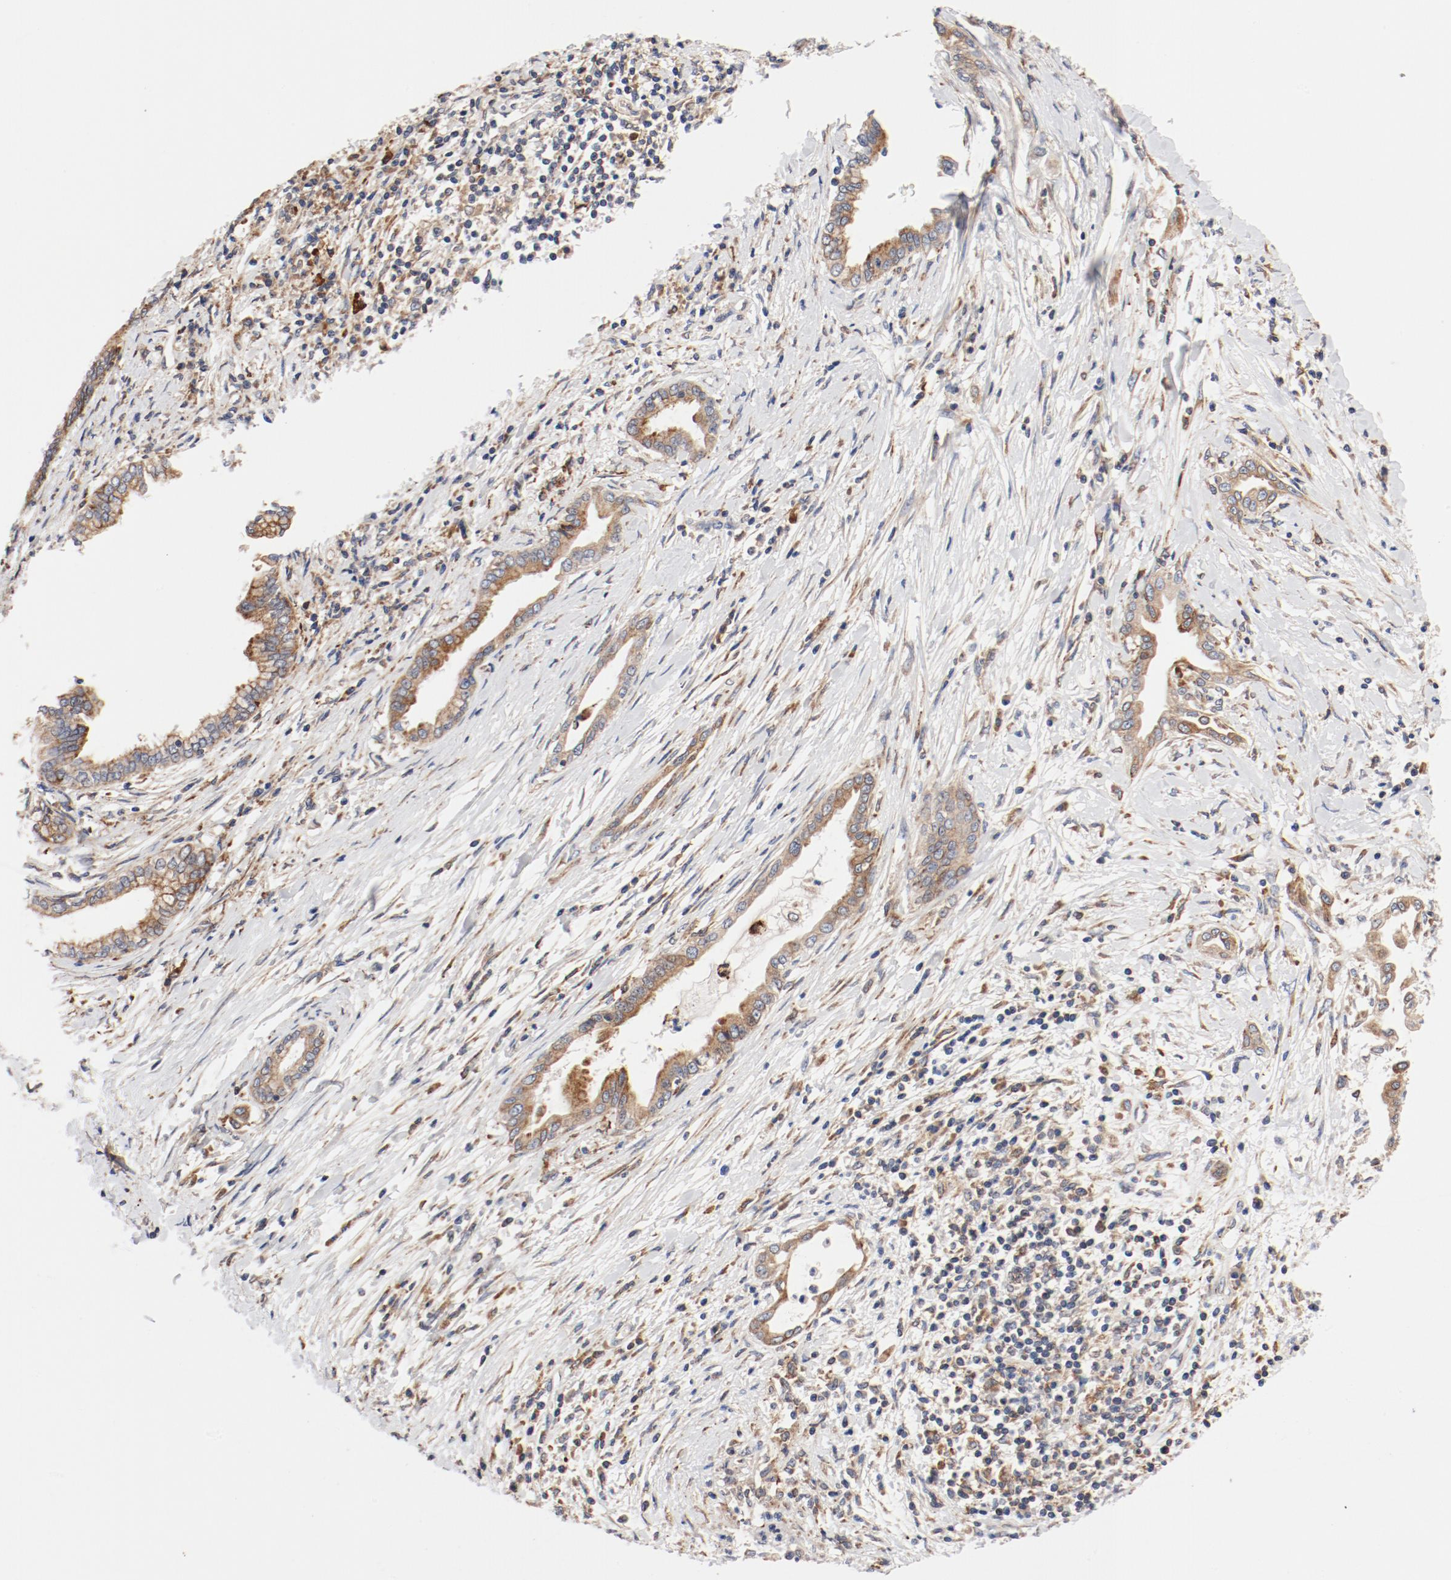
{"staining": {"intensity": "moderate", "quantity": ">75%", "location": "cytoplasmic/membranous"}, "tissue": "pancreatic cancer", "cell_type": "Tumor cells", "image_type": "cancer", "snomed": [{"axis": "morphology", "description": "Adenocarcinoma, NOS"}, {"axis": "topography", "description": "Pancreas"}], "caption": "Tumor cells exhibit medium levels of moderate cytoplasmic/membranous staining in approximately >75% of cells in pancreatic adenocarcinoma. (DAB IHC with brightfield microscopy, high magnification).", "gene": "PDPK1", "patient": {"sex": "female", "age": 64}}